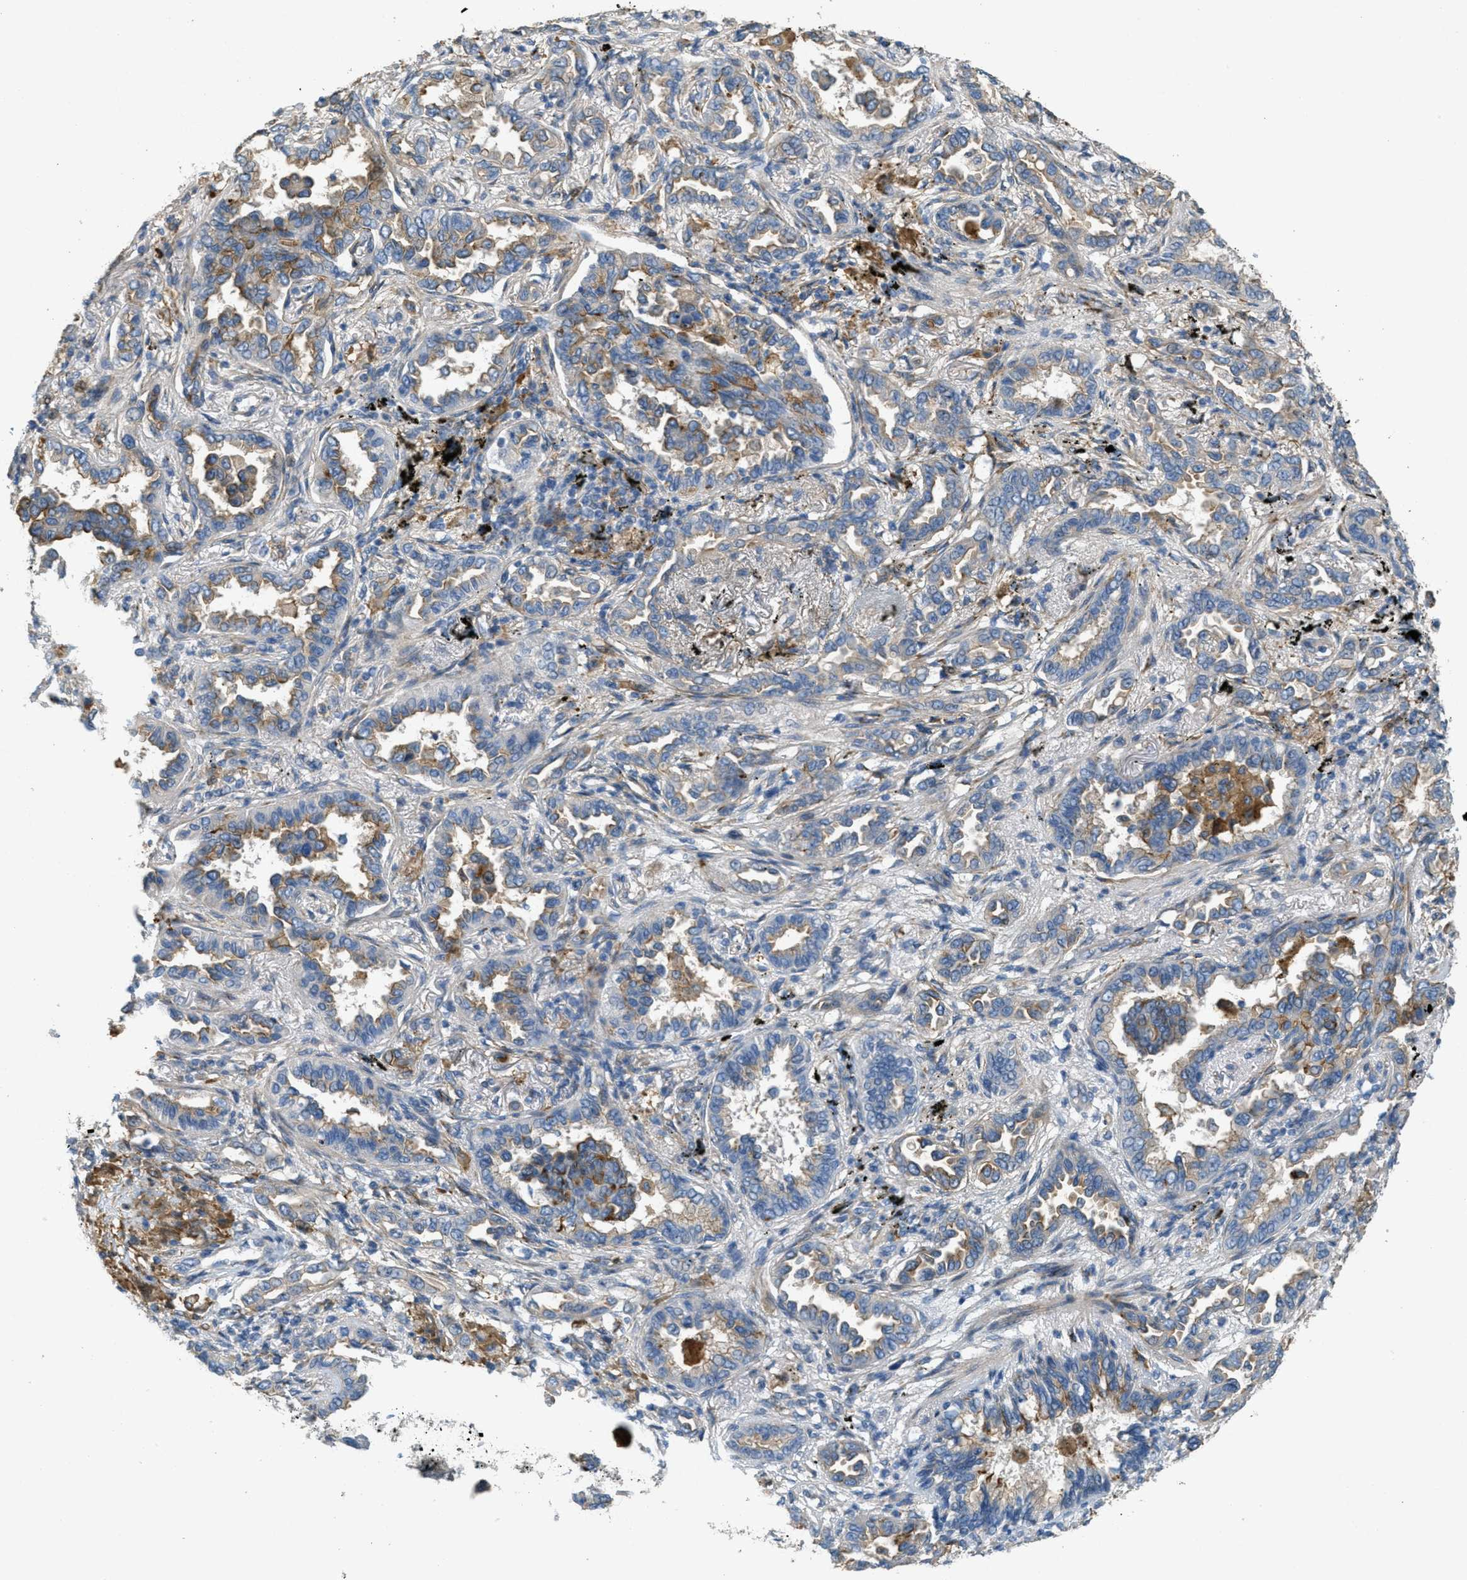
{"staining": {"intensity": "moderate", "quantity": "25%-75%", "location": "cytoplasmic/membranous"}, "tissue": "lung cancer", "cell_type": "Tumor cells", "image_type": "cancer", "snomed": [{"axis": "morphology", "description": "Normal tissue, NOS"}, {"axis": "morphology", "description": "Adenocarcinoma, NOS"}, {"axis": "topography", "description": "Lung"}], "caption": "Immunohistochemistry (IHC) photomicrograph of neoplastic tissue: human lung cancer stained using immunohistochemistry demonstrates medium levels of moderate protein expression localized specifically in the cytoplasmic/membranous of tumor cells, appearing as a cytoplasmic/membranous brown color.", "gene": "ADCY5", "patient": {"sex": "male", "age": 59}}